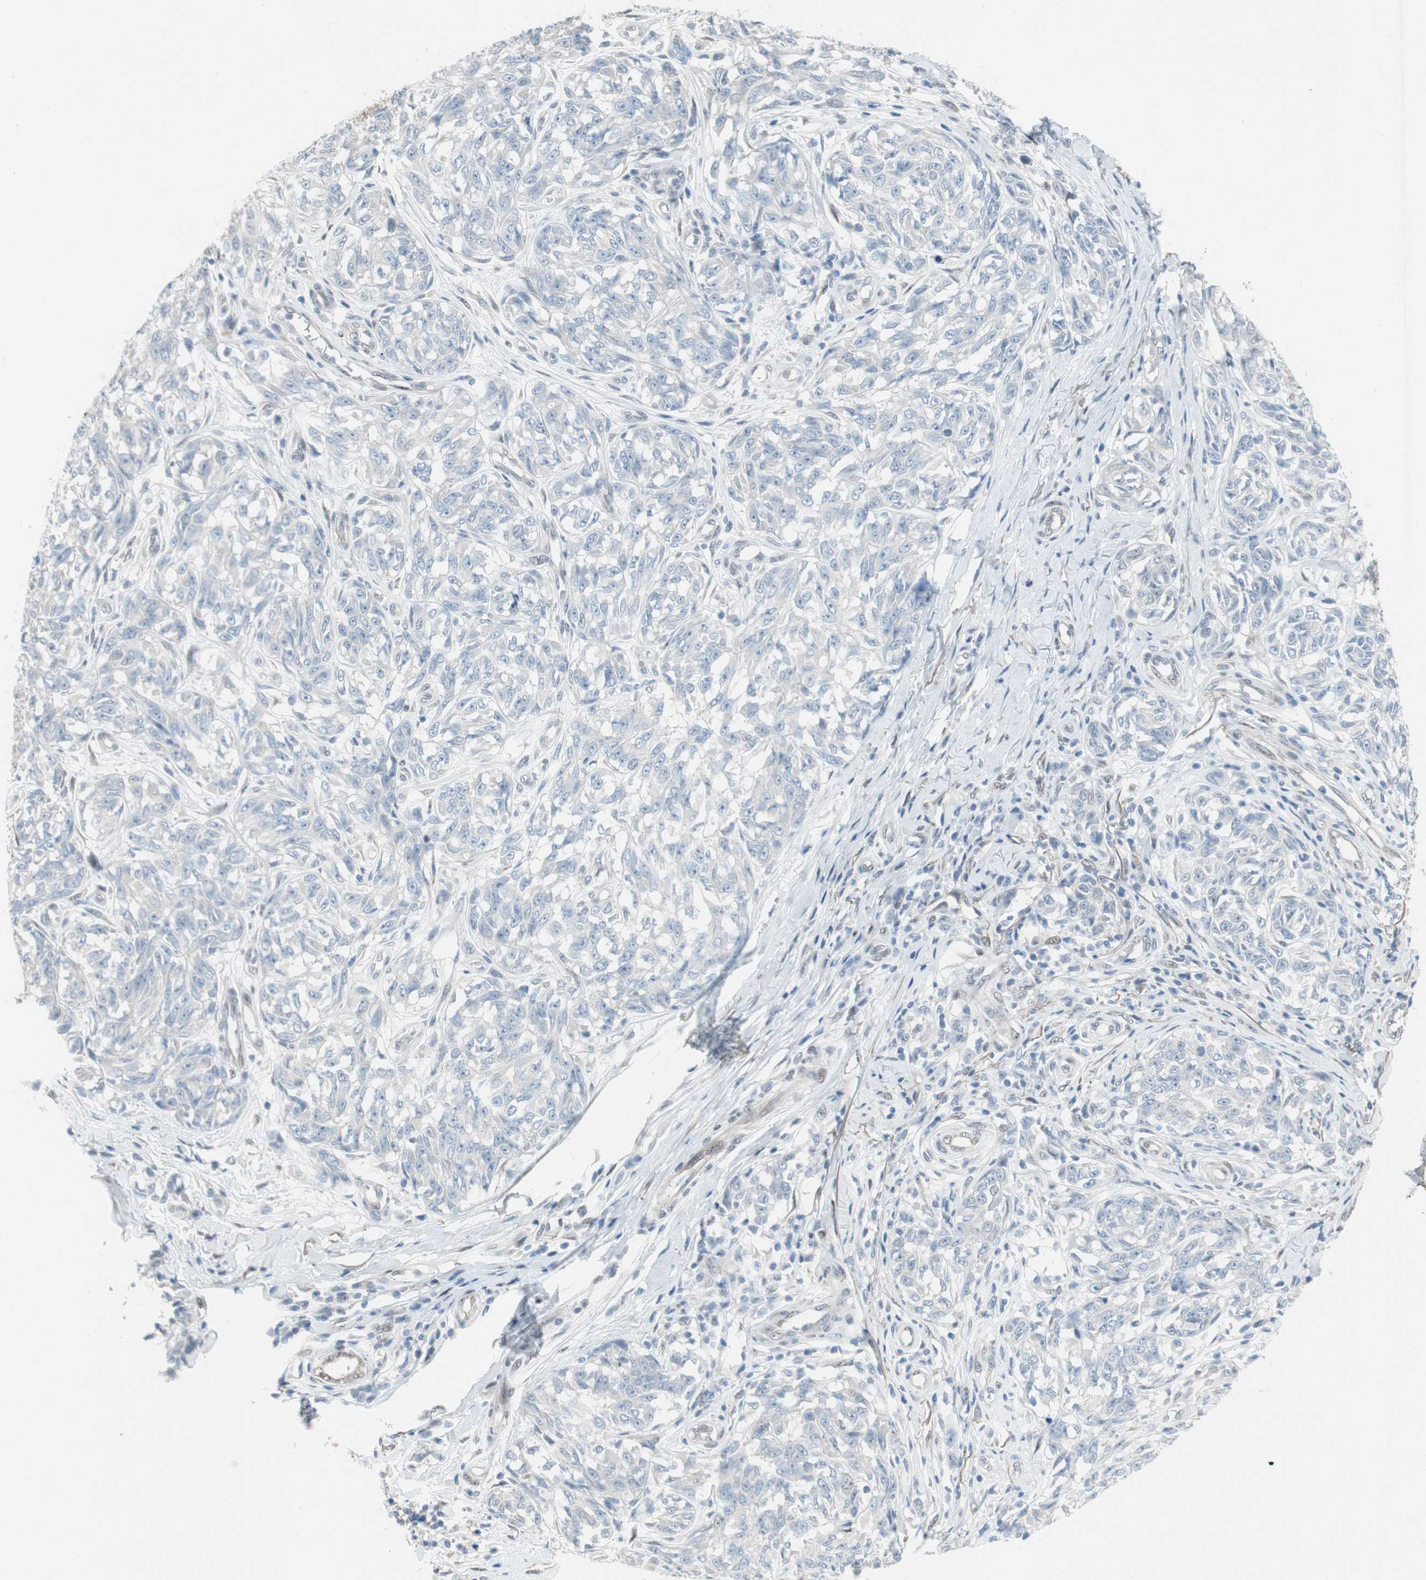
{"staining": {"intensity": "negative", "quantity": "none", "location": "none"}, "tissue": "melanoma", "cell_type": "Tumor cells", "image_type": "cancer", "snomed": [{"axis": "morphology", "description": "Malignant melanoma, NOS"}, {"axis": "topography", "description": "Skin"}], "caption": "Tumor cells are negative for protein expression in human malignant melanoma.", "gene": "CAND2", "patient": {"sex": "female", "age": 64}}